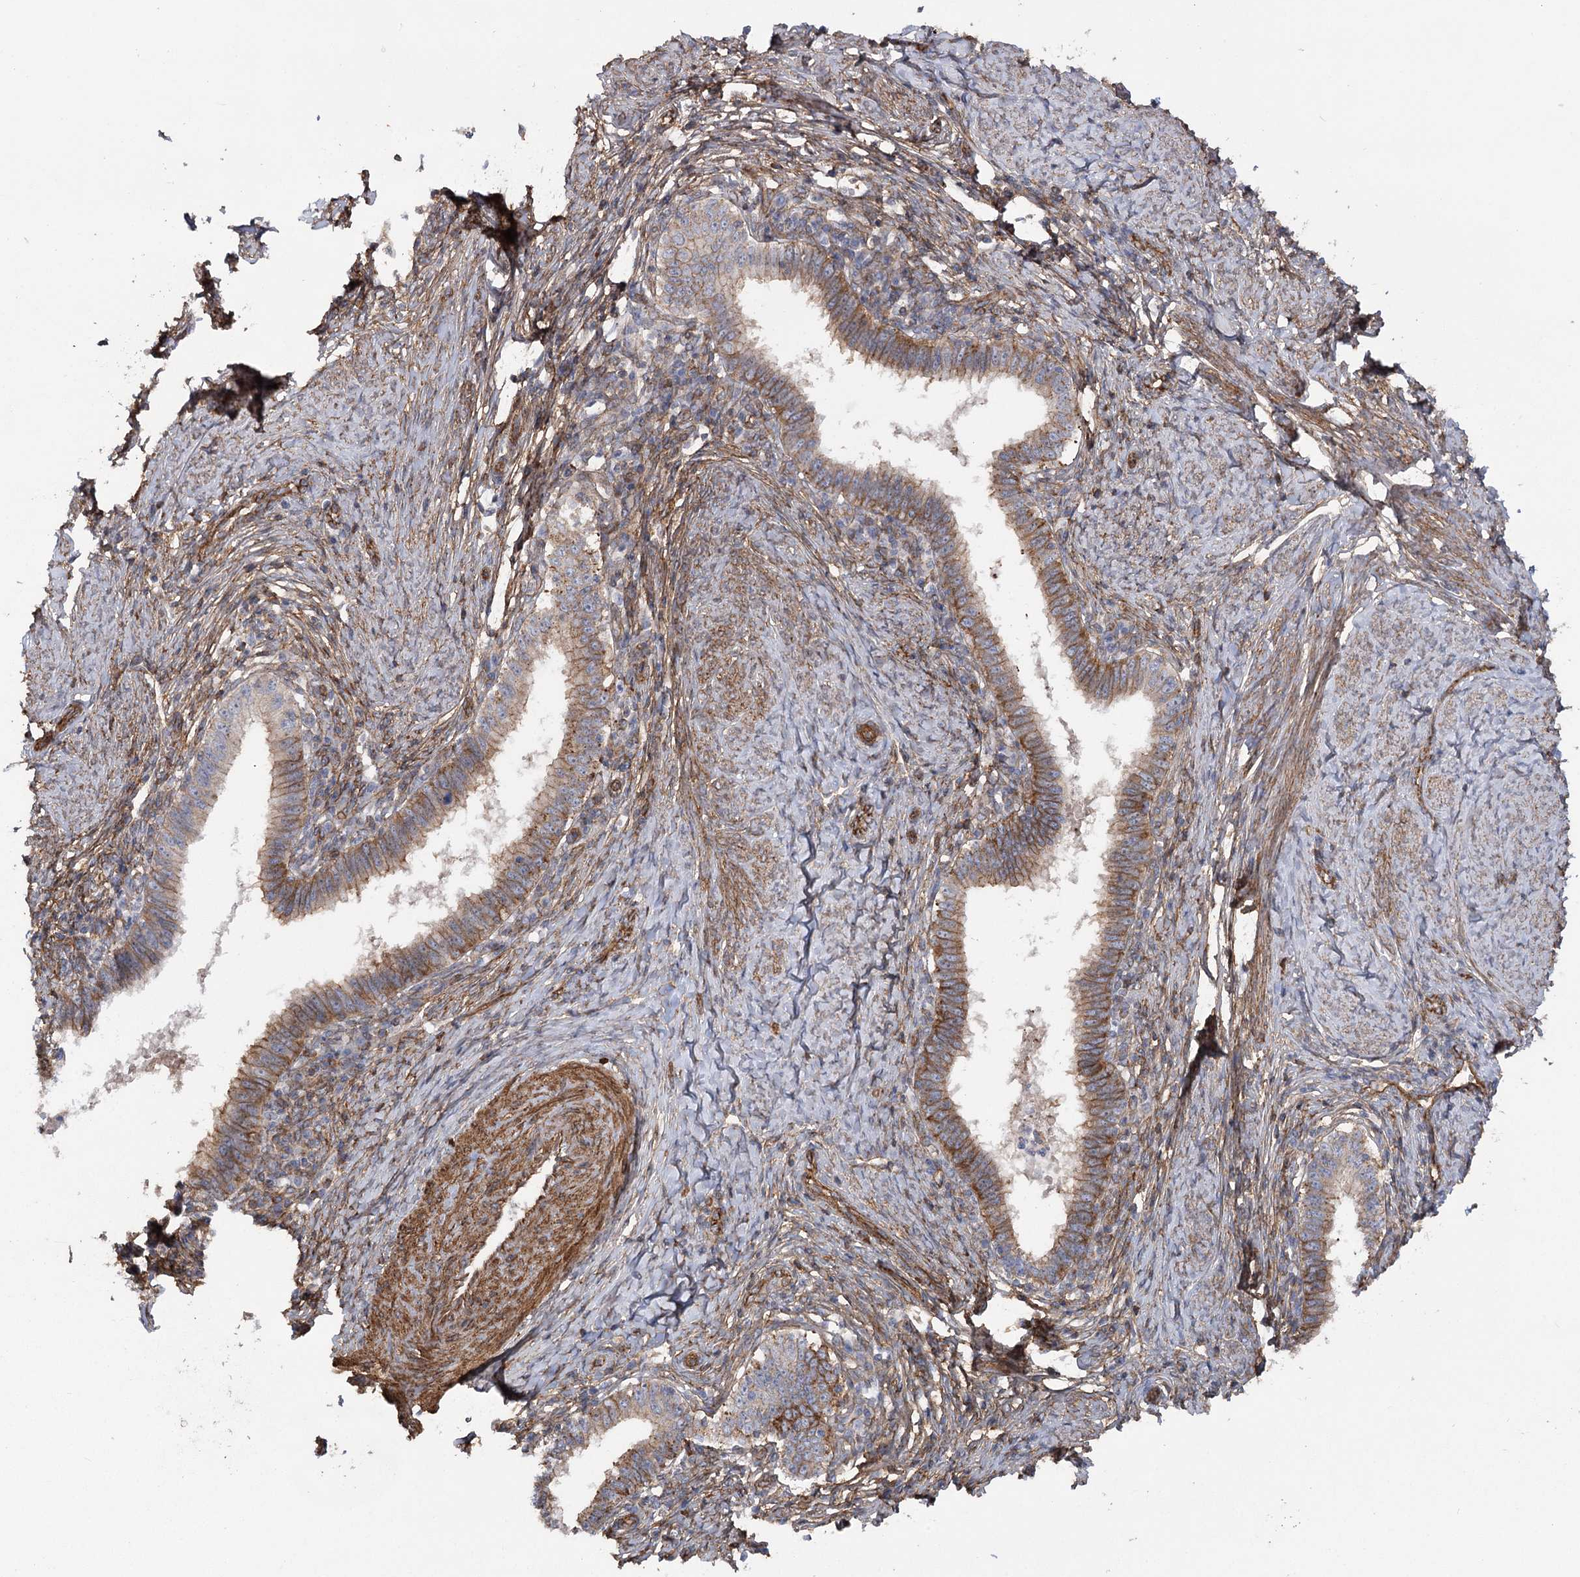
{"staining": {"intensity": "moderate", "quantity": ">75%", "location": "cytoplasmic/membranous"}, "tissue": "cervical cancer", "cell_type": "Tumor cells", "image_type": "cancer", "snomed": [{"axis": "morphology", "description": "Adenocarcinoma, NOS"}, {"axis": "topography", "description": "Cervix"}], "caption": "IHC histopathology image of neoplastic tissue: human cervical cancer stained using immunohistochemistry demonstrates medium levels of moderate protein expression localized specifically in the cytoplasmic/membranous of tumor cells, appearing as a cytoplasmic/membranous brown color.", "gene": "SYNPO2", "patient": {"sex": "female", "age": 36}}